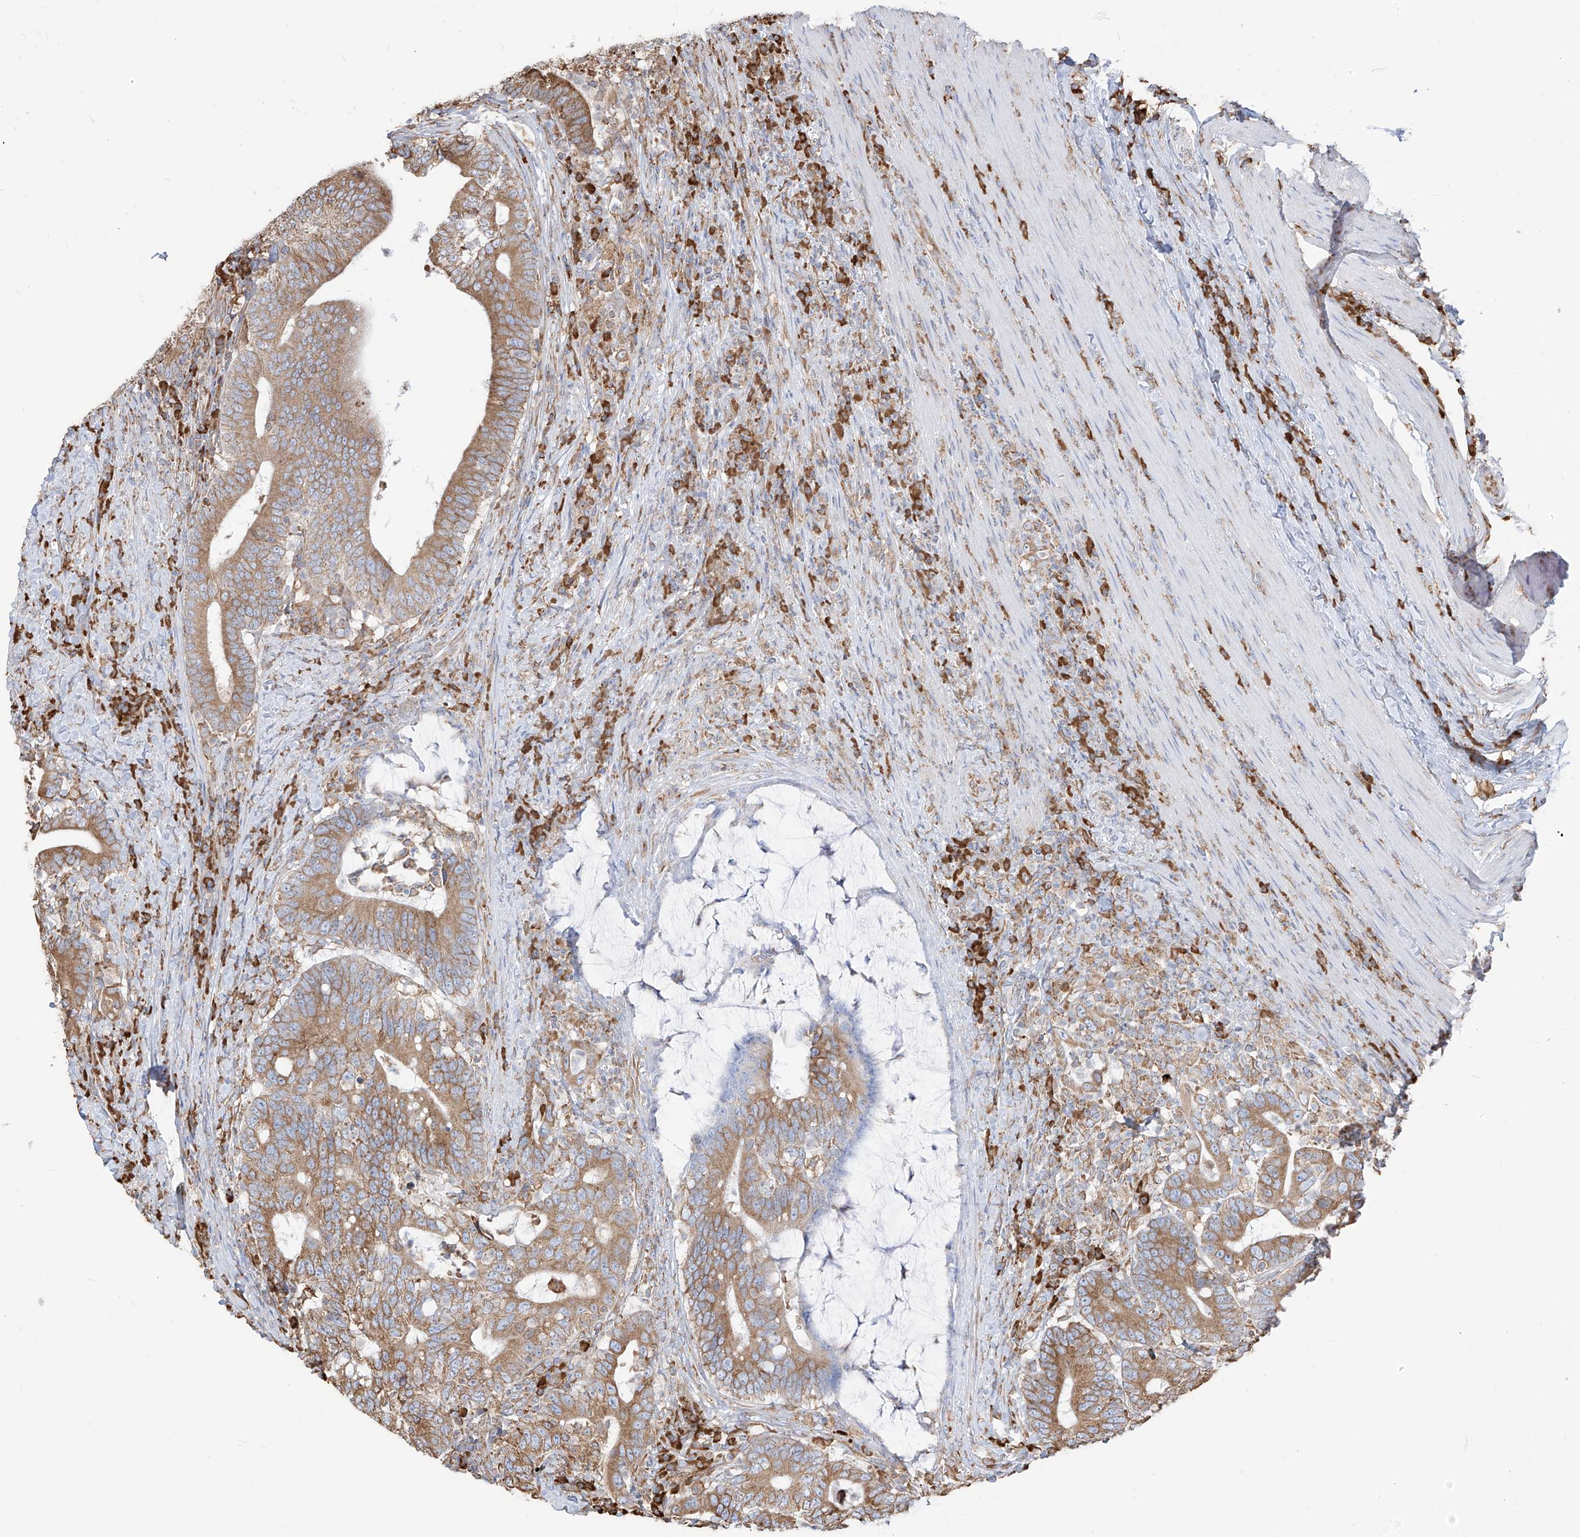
{"staining": {"intensity": "moderate", "quantity": ">75%", "location": "cytoplasmic/membranous"}, "tissue": "colorectal cancer", "cell_type": "Tumor cells", "image_type": "cancer", "snomed": [{"axis": "morphology", "description": "Adenocarcinoma, NOS"}, {"axis": "topography", "description": "Colon"}], "caption": "This is a photomicrograph of IHC staining of adenocarcinoma (colorectal), which shows moderate positivity in the cytoplasmic/membranous of tumor cells.", "gene": "PDIA6", "patient": {"sex": "female", "age": 66}}